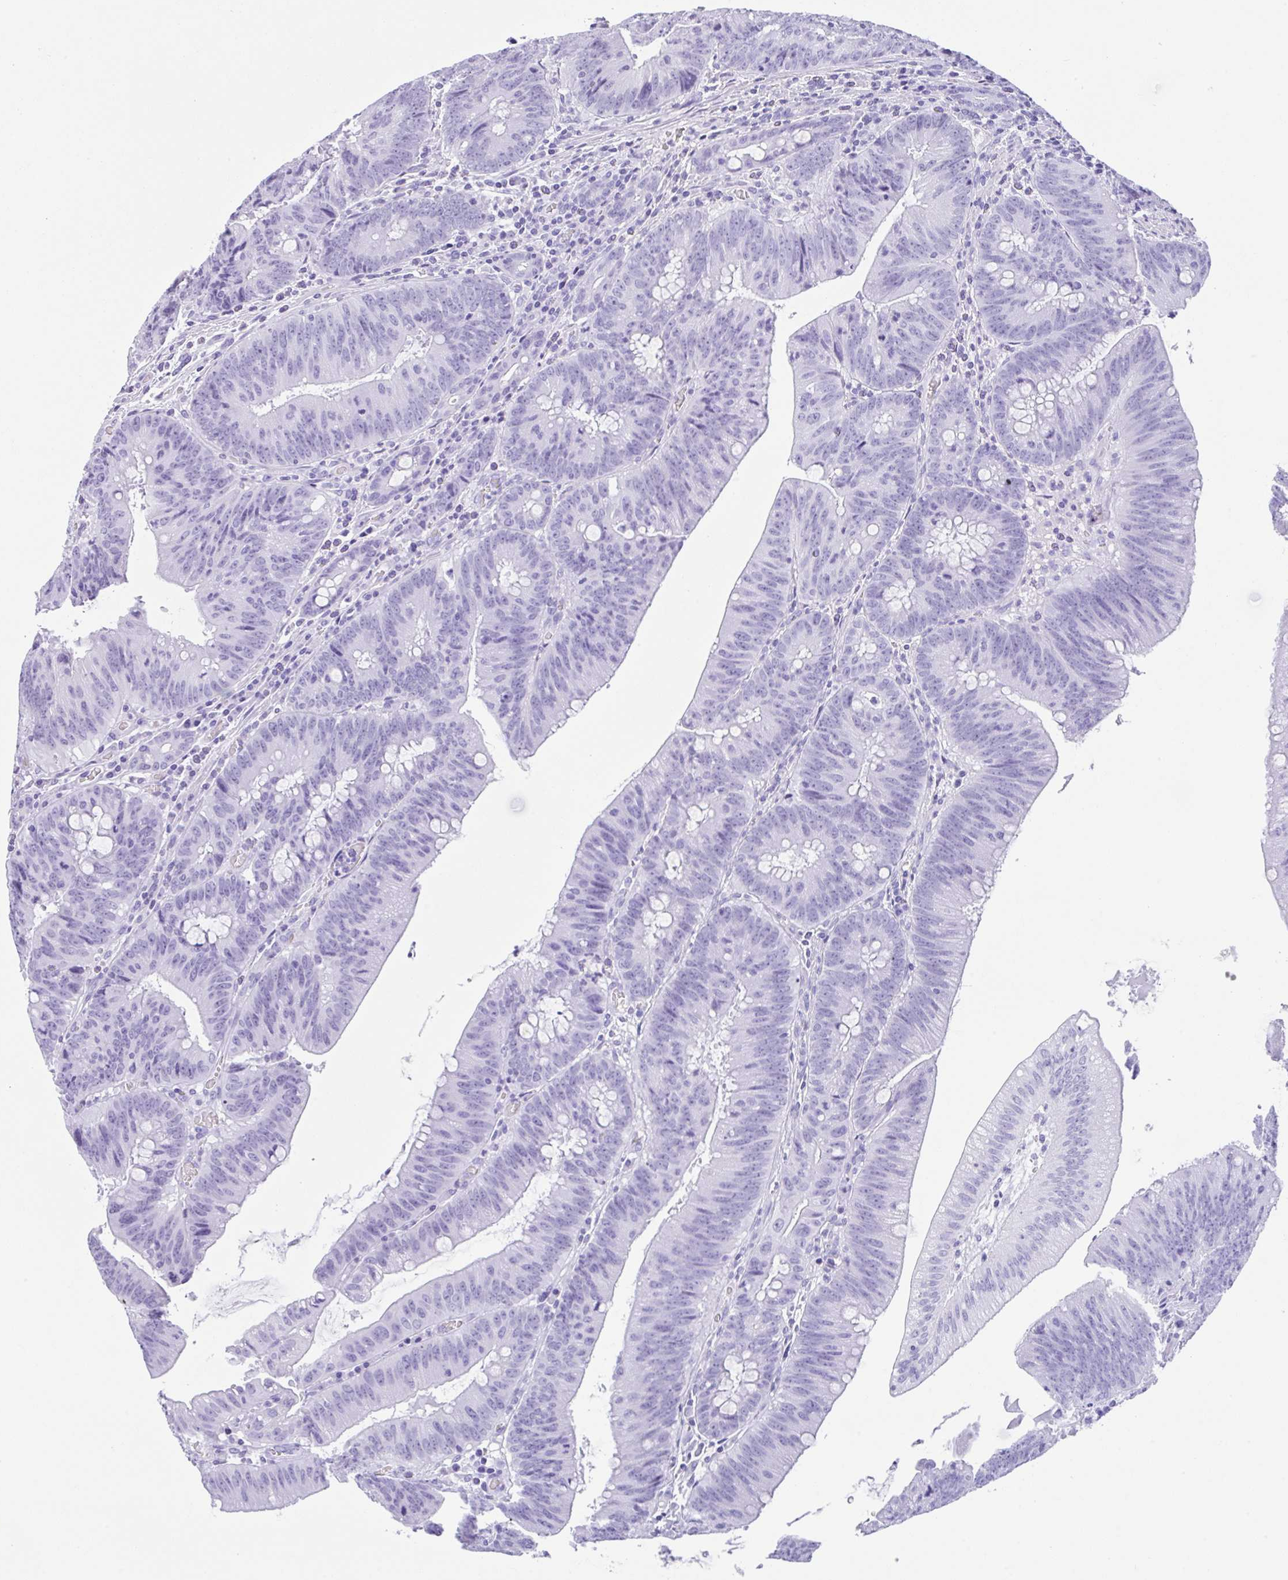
{"staining": {"intensity": "negative", "quantity": "none", "location": "none"}, "tissue": "colorectal cancer", "cell_type": "Tumor cells", "image_type": "cancer", "snomed": [{"axis": "morphology", "description": "Adenocarcinoma, NOS"}, {"axis": "topography", "description": "Colon"}], "caption": "There is no significant expression in tumor cells of adenocarcinoma (colorectal).", "gene": "CPA1", "patient": {"sex": "female", "age": 87}}